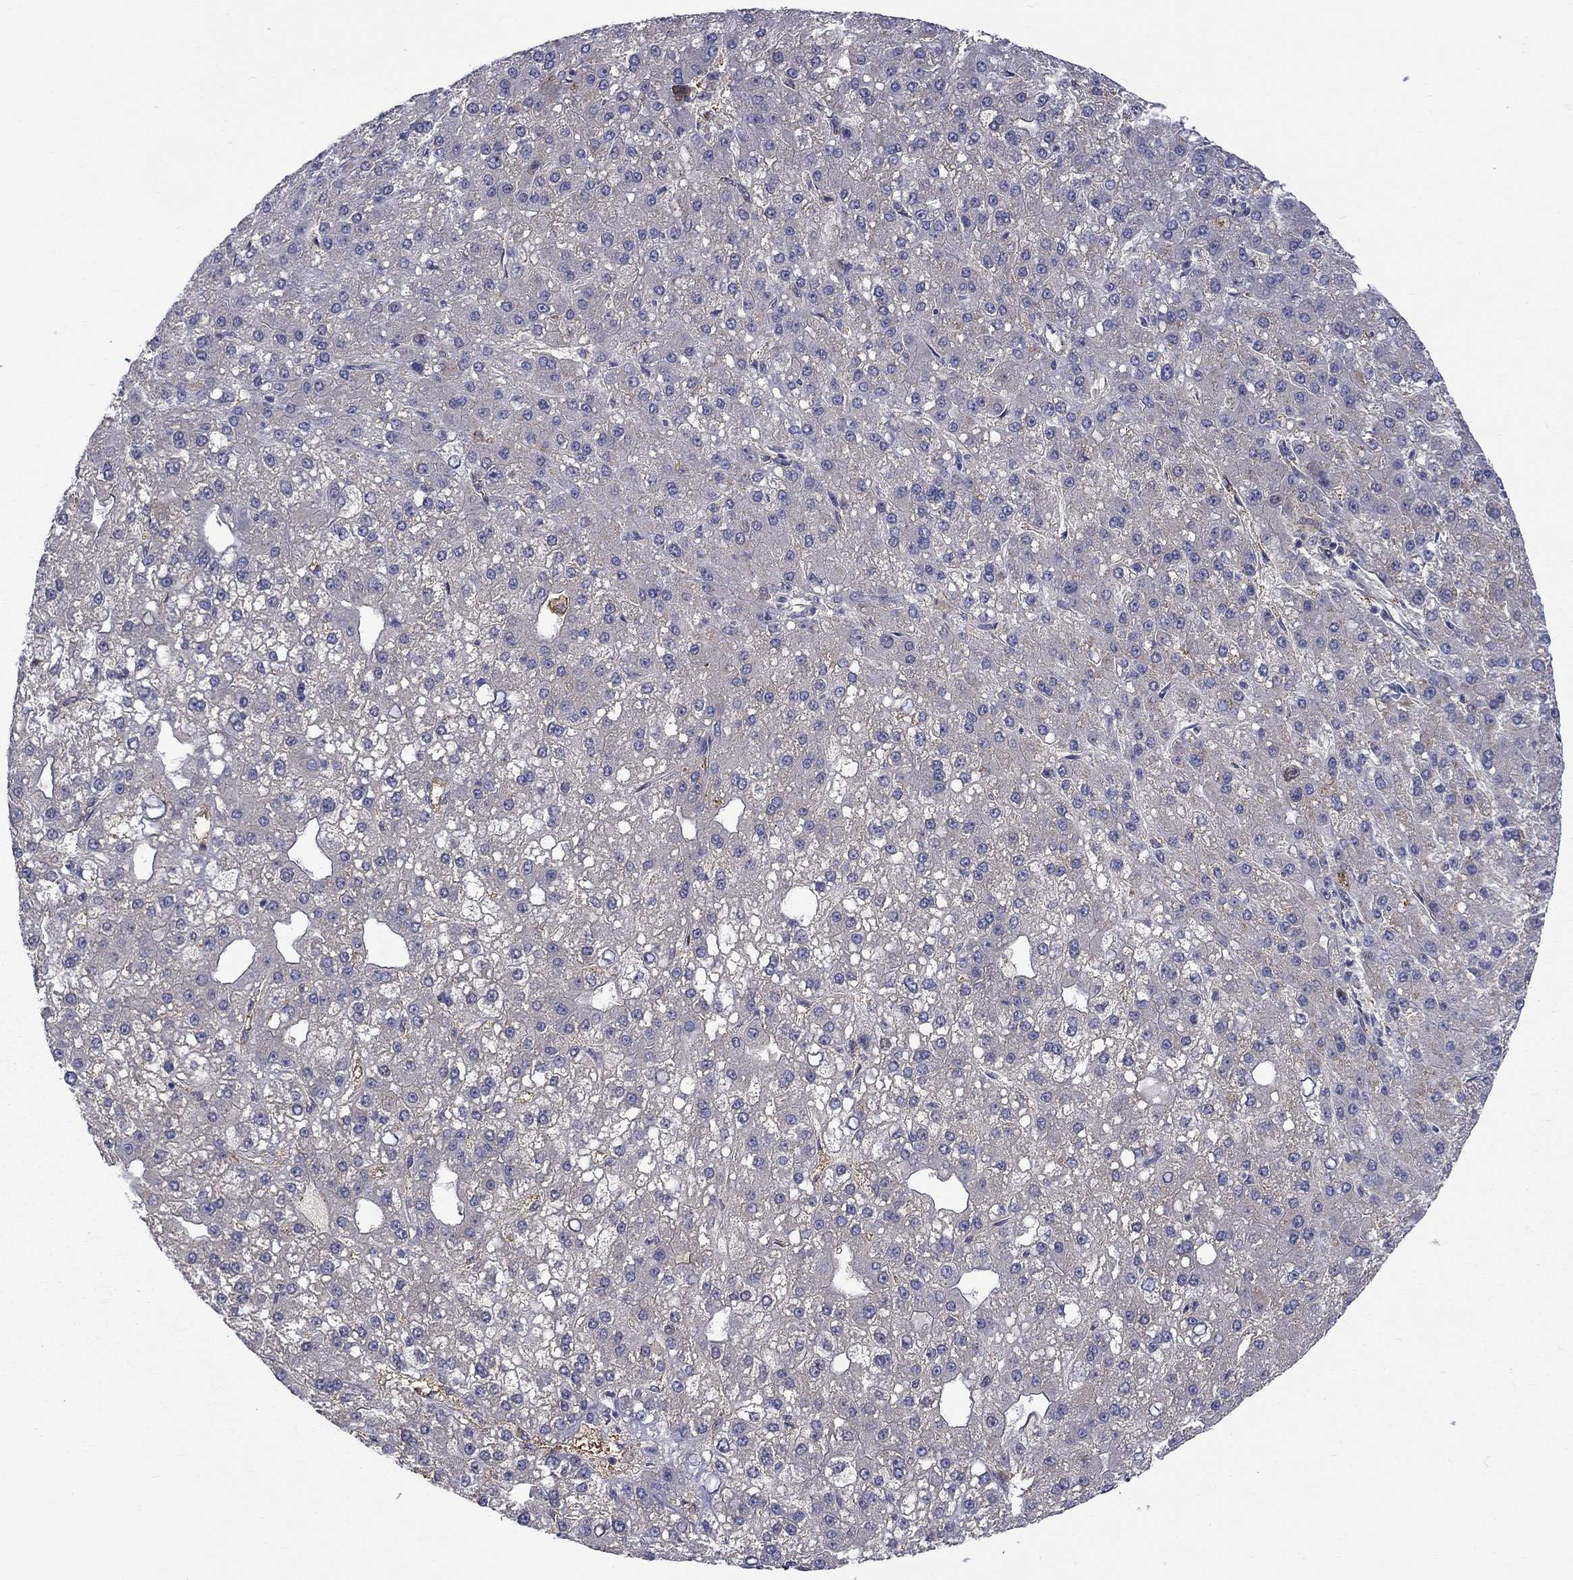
{"staining": {"intensity": "weak", "quantity": "<25%", "location": "cytoplasmic/membranous"}, "tissue": "liver cancer", "cell_type": "Tumor cells", "image_type": "cancer", "snomed": [{"axis": "morphology", "description": "Carcinoma, Hepatocellular, NOS"}, {"axis": "topography", "description": "Liver"}], "caption": "This is an immunohistochemistry (IHC) photomicrograph of liver cancer (hepatocellular carcinoma). There is no expression in tumor cells.", "gene": "PCBP3", "patient": {"sex": "male", "age": 67}}